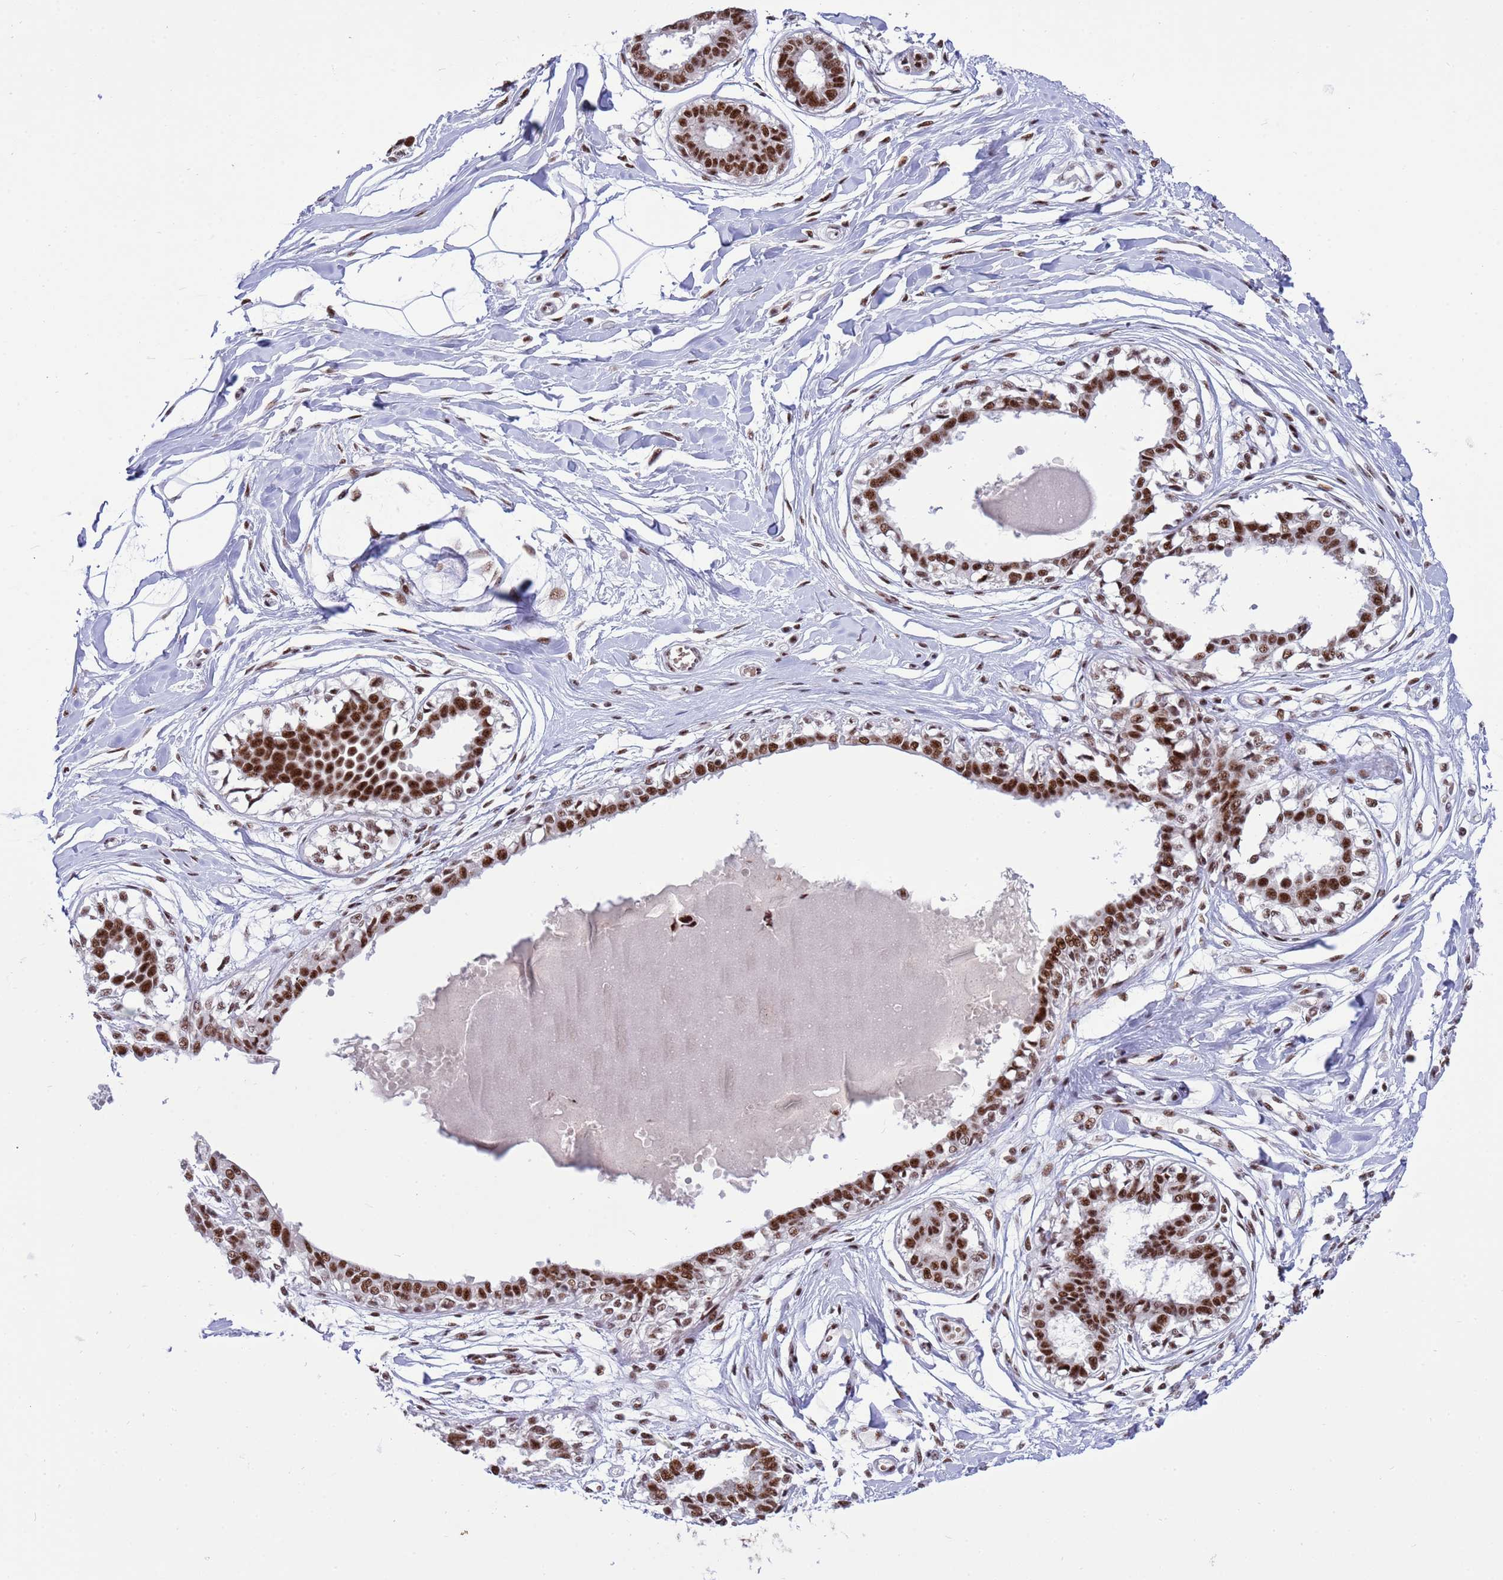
{"staining": {"intensity": "moderate", "quantity": "25%-75%", "location": "nuclear"}, "tissue": "breast", "cell_type": "Adipocytes", "image_type": "normal", "snomed": [{"axis": "morphology", "description": "Normal tissue, NOS"}, {"axis": "topography", "description": "Breast"}], "caption": "An immunohistochemistry photomicrograph of benign tissue is shown. Protein staining in brown labels moderate nuclear positivity in breast within adipocytes. (DAB (3,3'-diaminobenzidine) IHC, brown staining for protein, blue staining for nuclei).", "gene": "THOC2", "patient": {"sex": "female", "age": 45}}